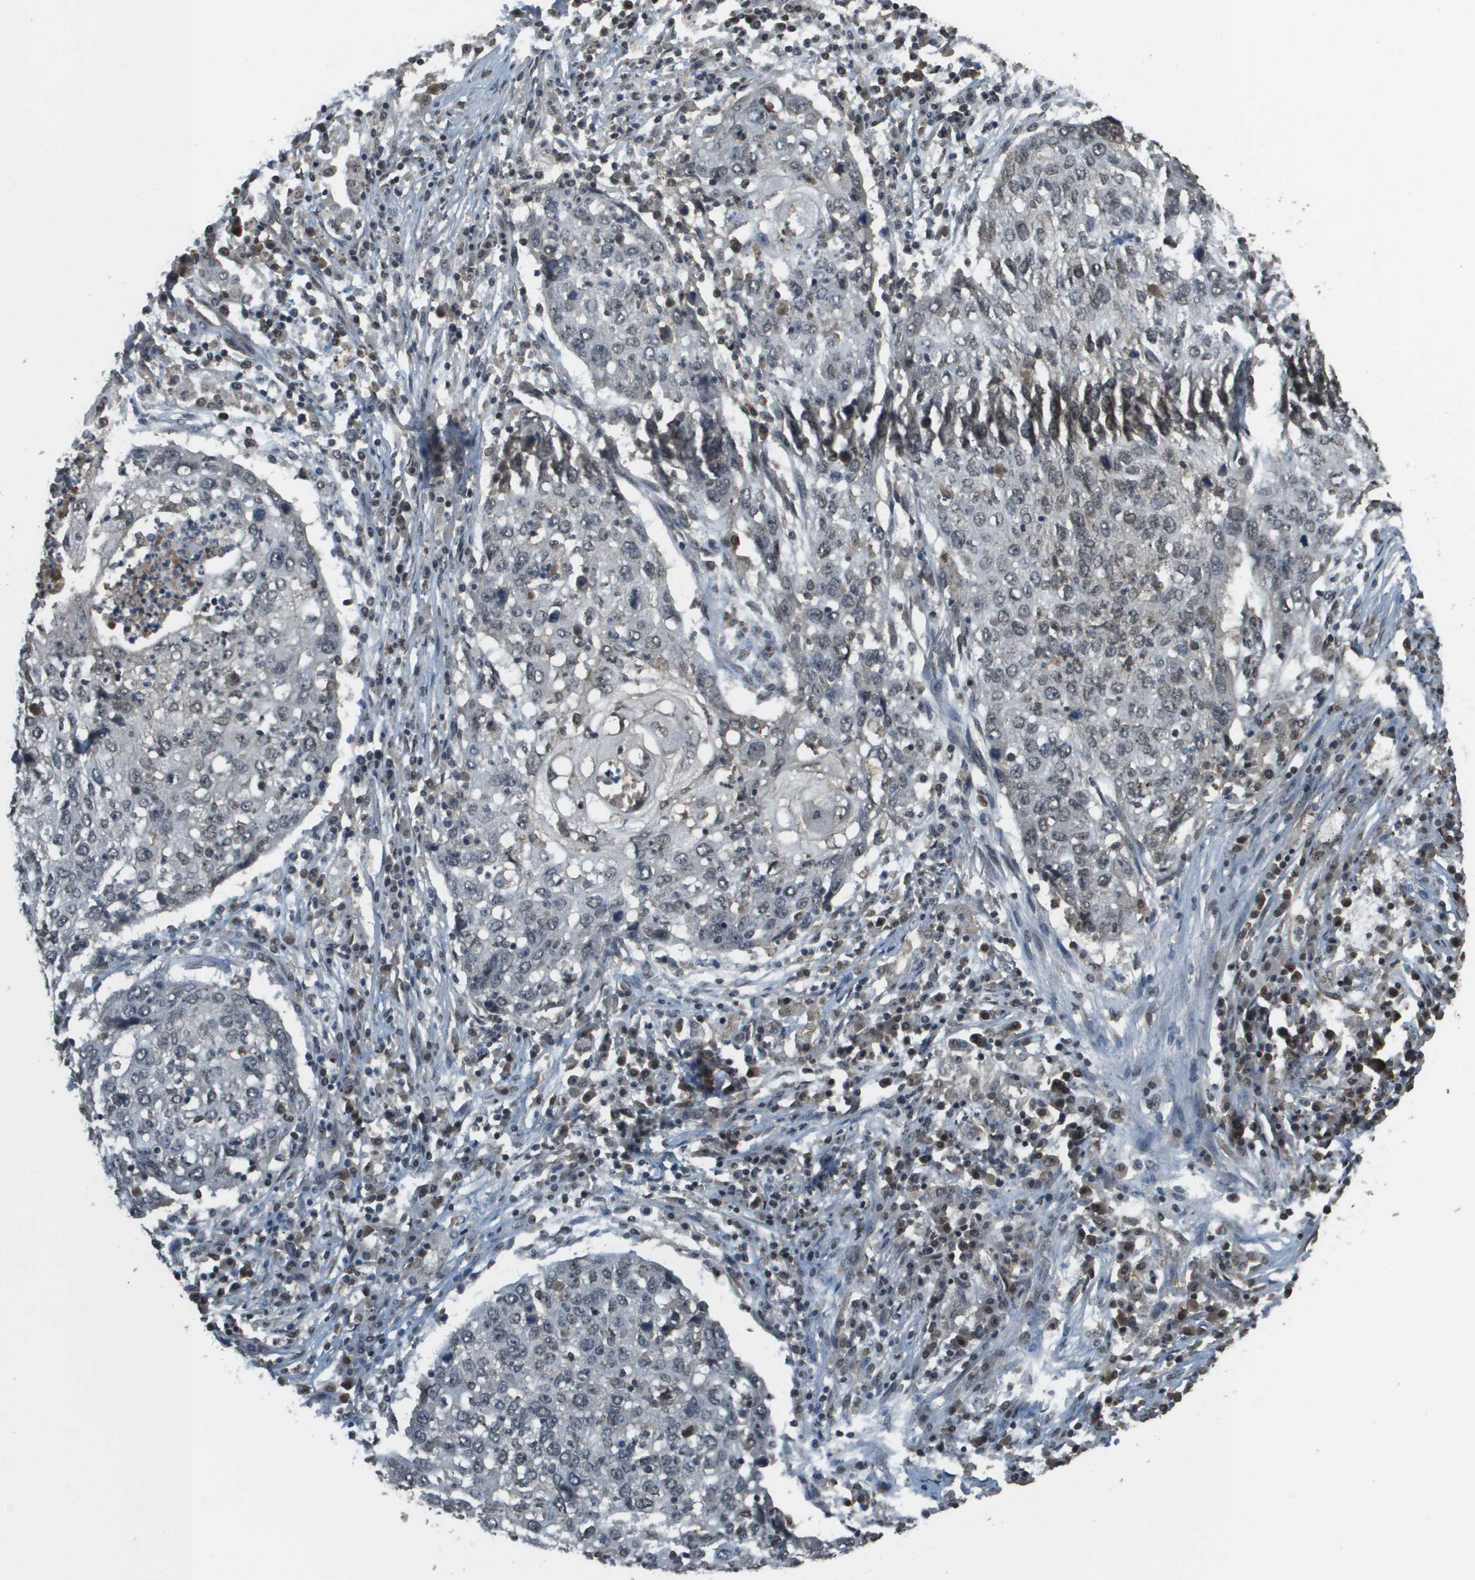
{"staining": {"intensity": "weak", "quantity": "<25%", "location": "nuclear"}, "tissue": "lung cancer", "cell_type": "Tumor cells", "image_type": "cancer", "snomed": [{"axis": "morphology", "description": "Squamous cell carcinoma, NOS"}, {"axis": "topography", "description": "Lung"}], "caption": "Photomicrograph shows no significant protein expression in tumor cells of lung squamous cell carcinoma.", "gene": "NDRG2", "patient": {"sex": "female", "age": 63}}